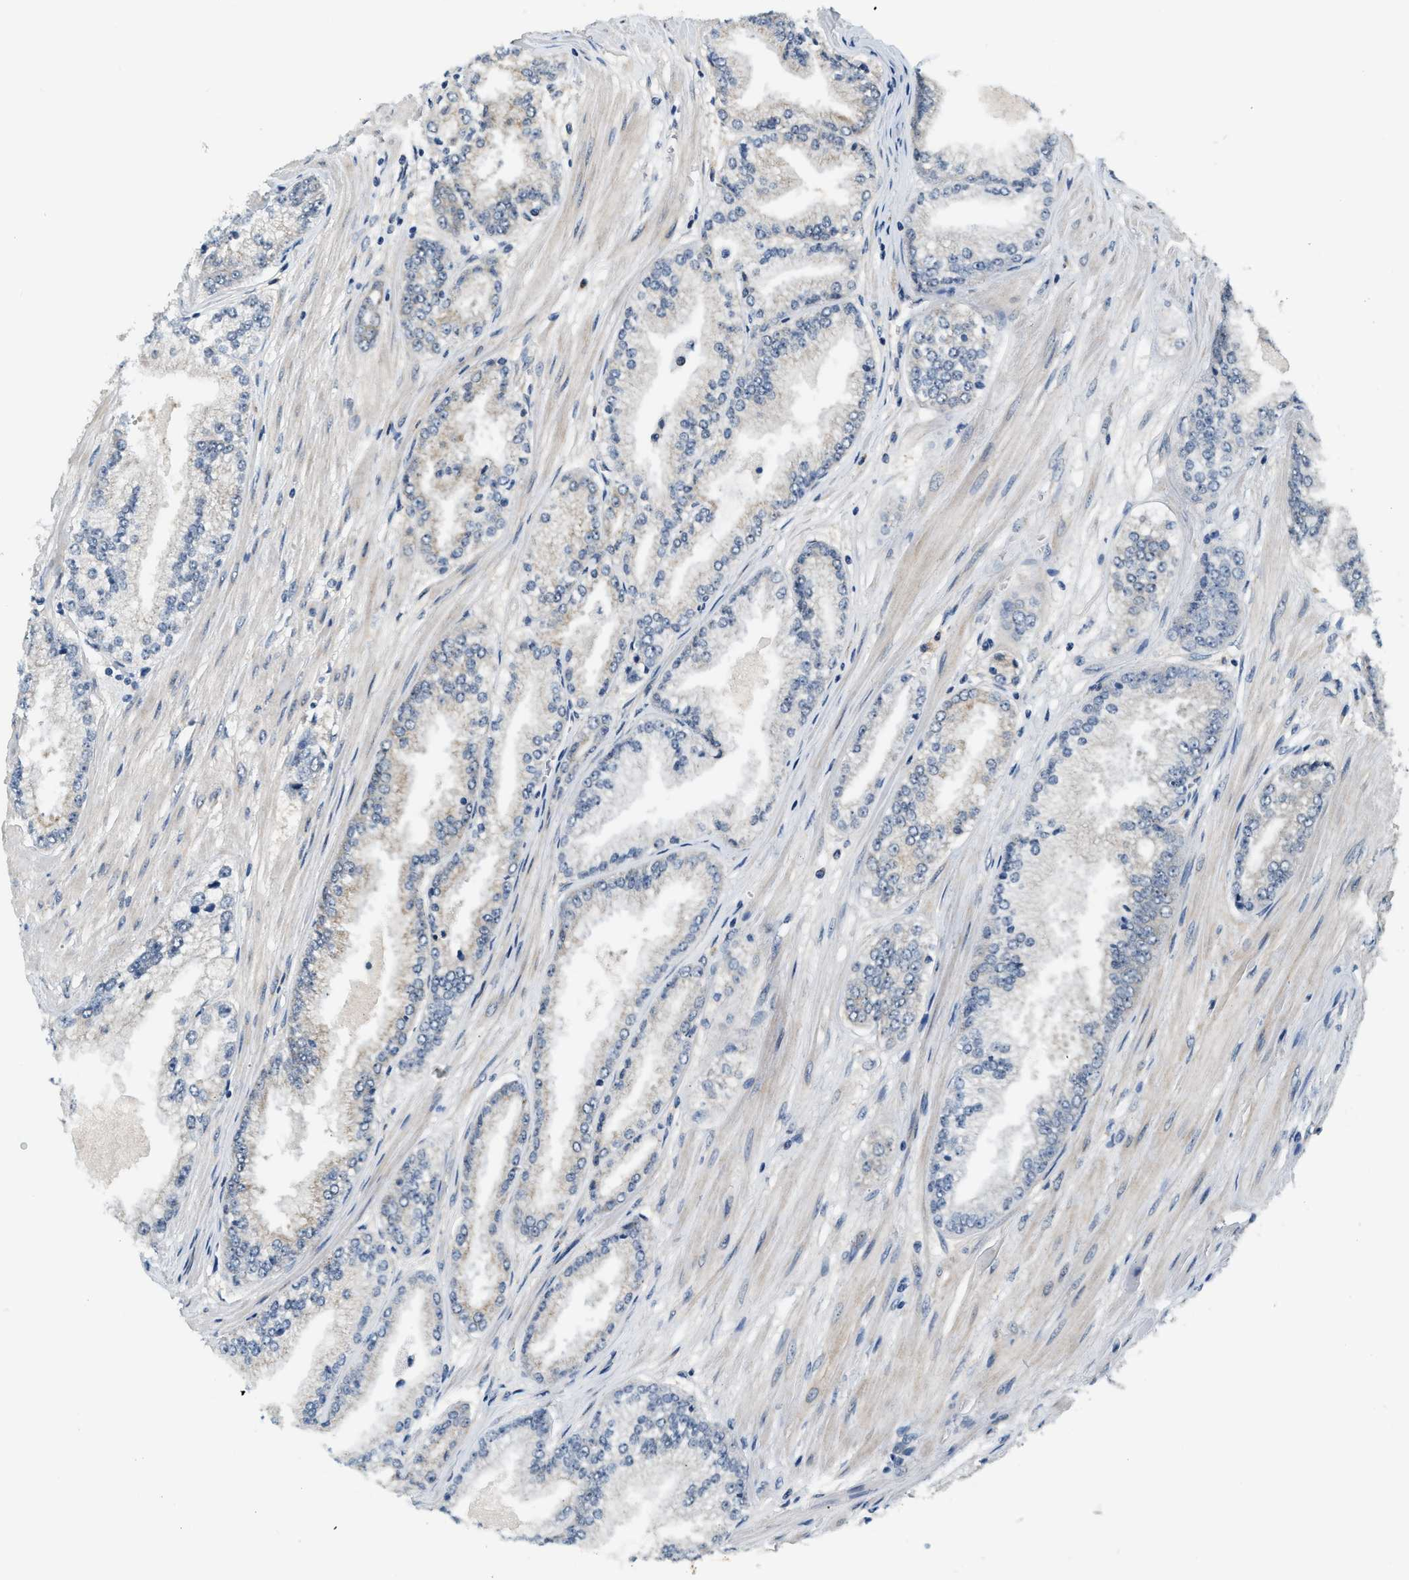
{"staining": {"intensity": "negative", "quantity": "none", "location": "none"}, "tissue": "prostate cancer", "cell_type": "Tumor cells", "image_type": "cancer", "snomed": [{"axis": "morphology", "description": "Adenocarcinoma, High grade"}, {"axis": "topography", "description": "Prostate"}], "caption": "IHC histopathology image of prostate high-grade adenocarcinoma stained for a protein (brown), which reveals no positivity in tumor cells.", "gene": "YAE1", "patient": {"sex": "male", "age": 61}}